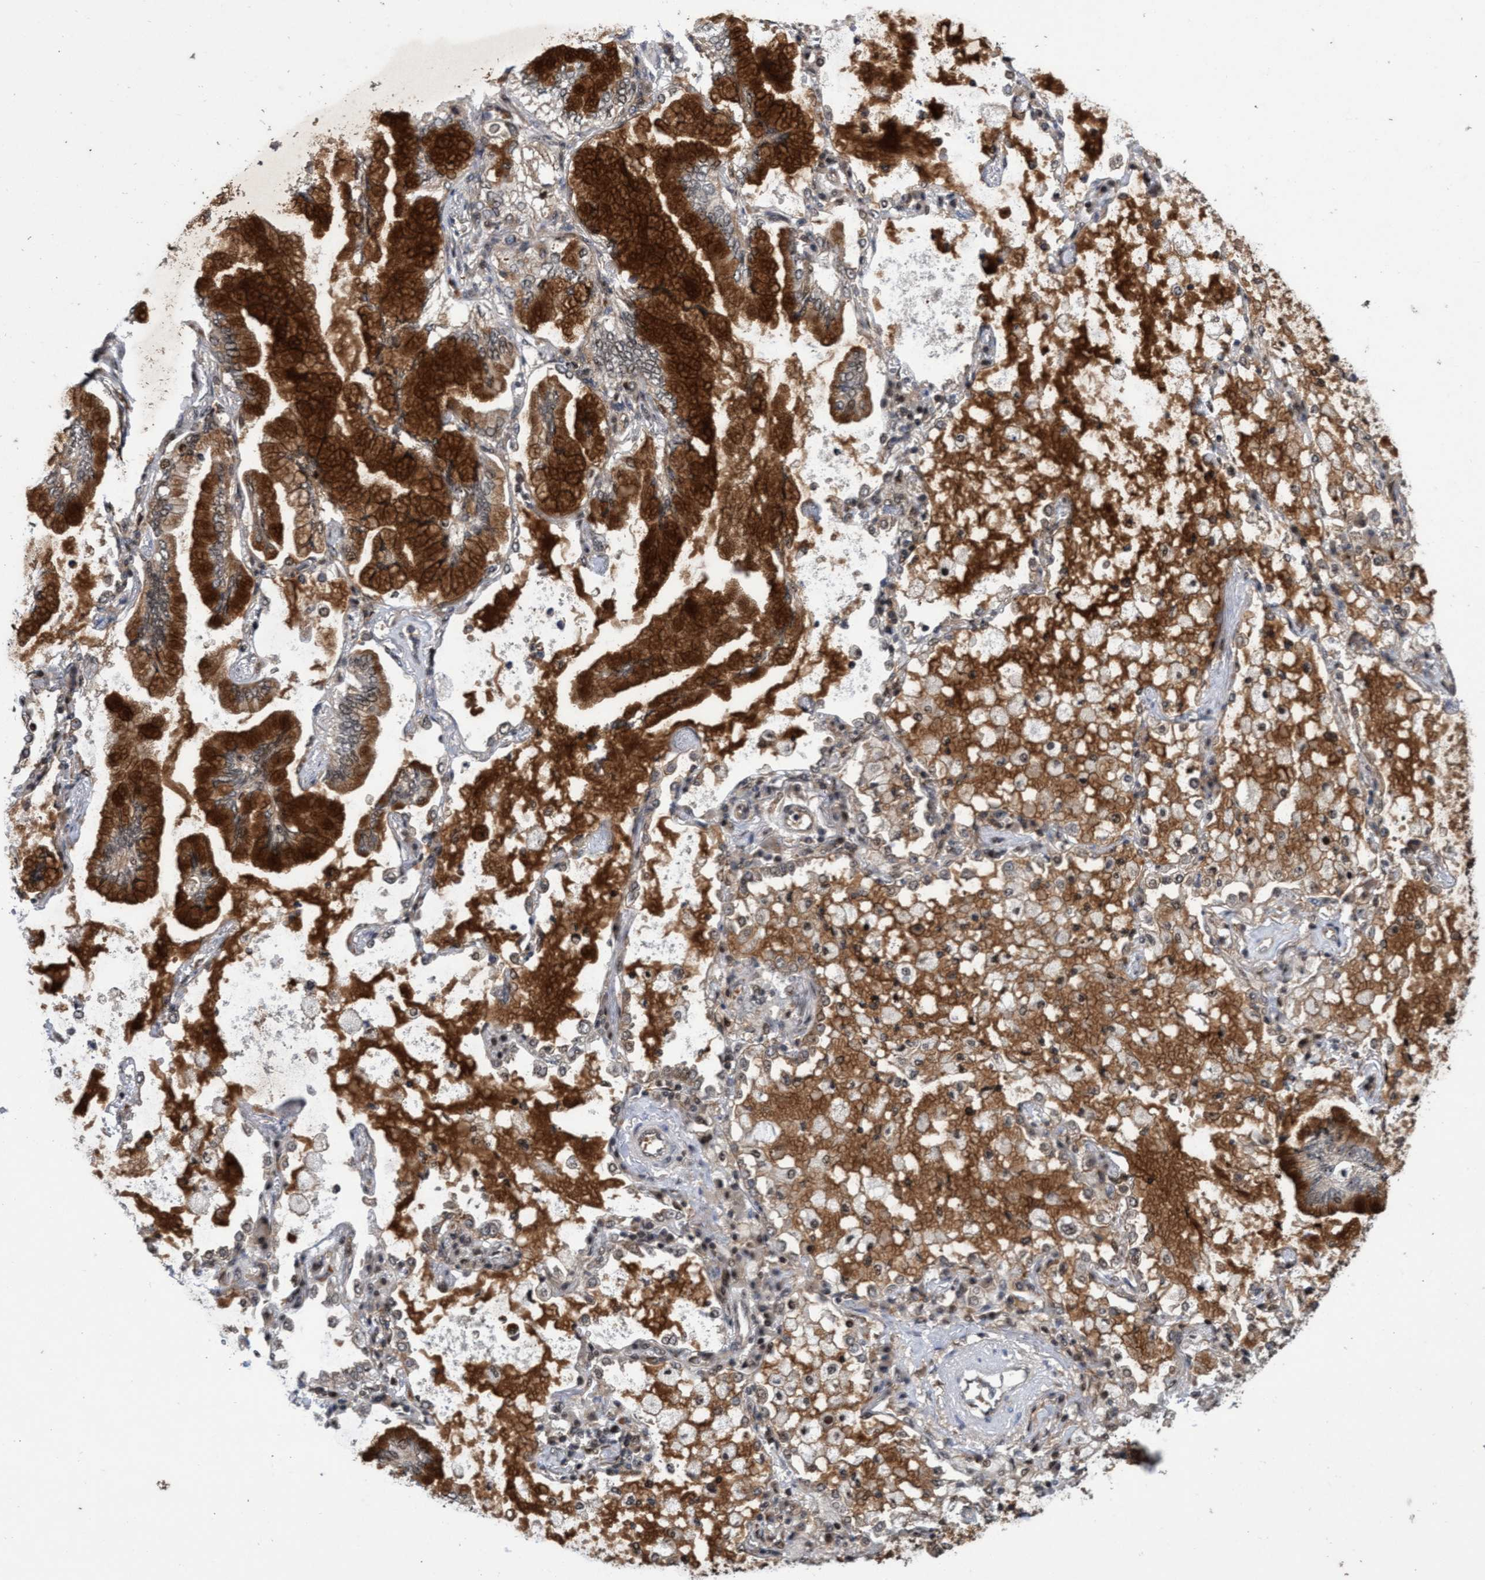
{"staining": {"intensity": "strong", "quantity": ">75%", "location": "cytoplasmic/membranous"}, "tissue": "lung cancer", "cell_type": "Tumor cells", "image_type": "cancer", "snomed": [{"axis": "morphology", "description": "Adenocarcinoma, NOS"}, {"axis": "topography", "description": "Lung"}], "caption": "Immunohistochemistry (DAB (3,3'-diaminobenzidine)) staining of adenocarcinoma (lung) demonstrates strong cytoplasmic/membranous protein expression in about >75% of tumor cells.", "gene": "GTF2F1", "patient": {"sex": "female", "age": 70}}